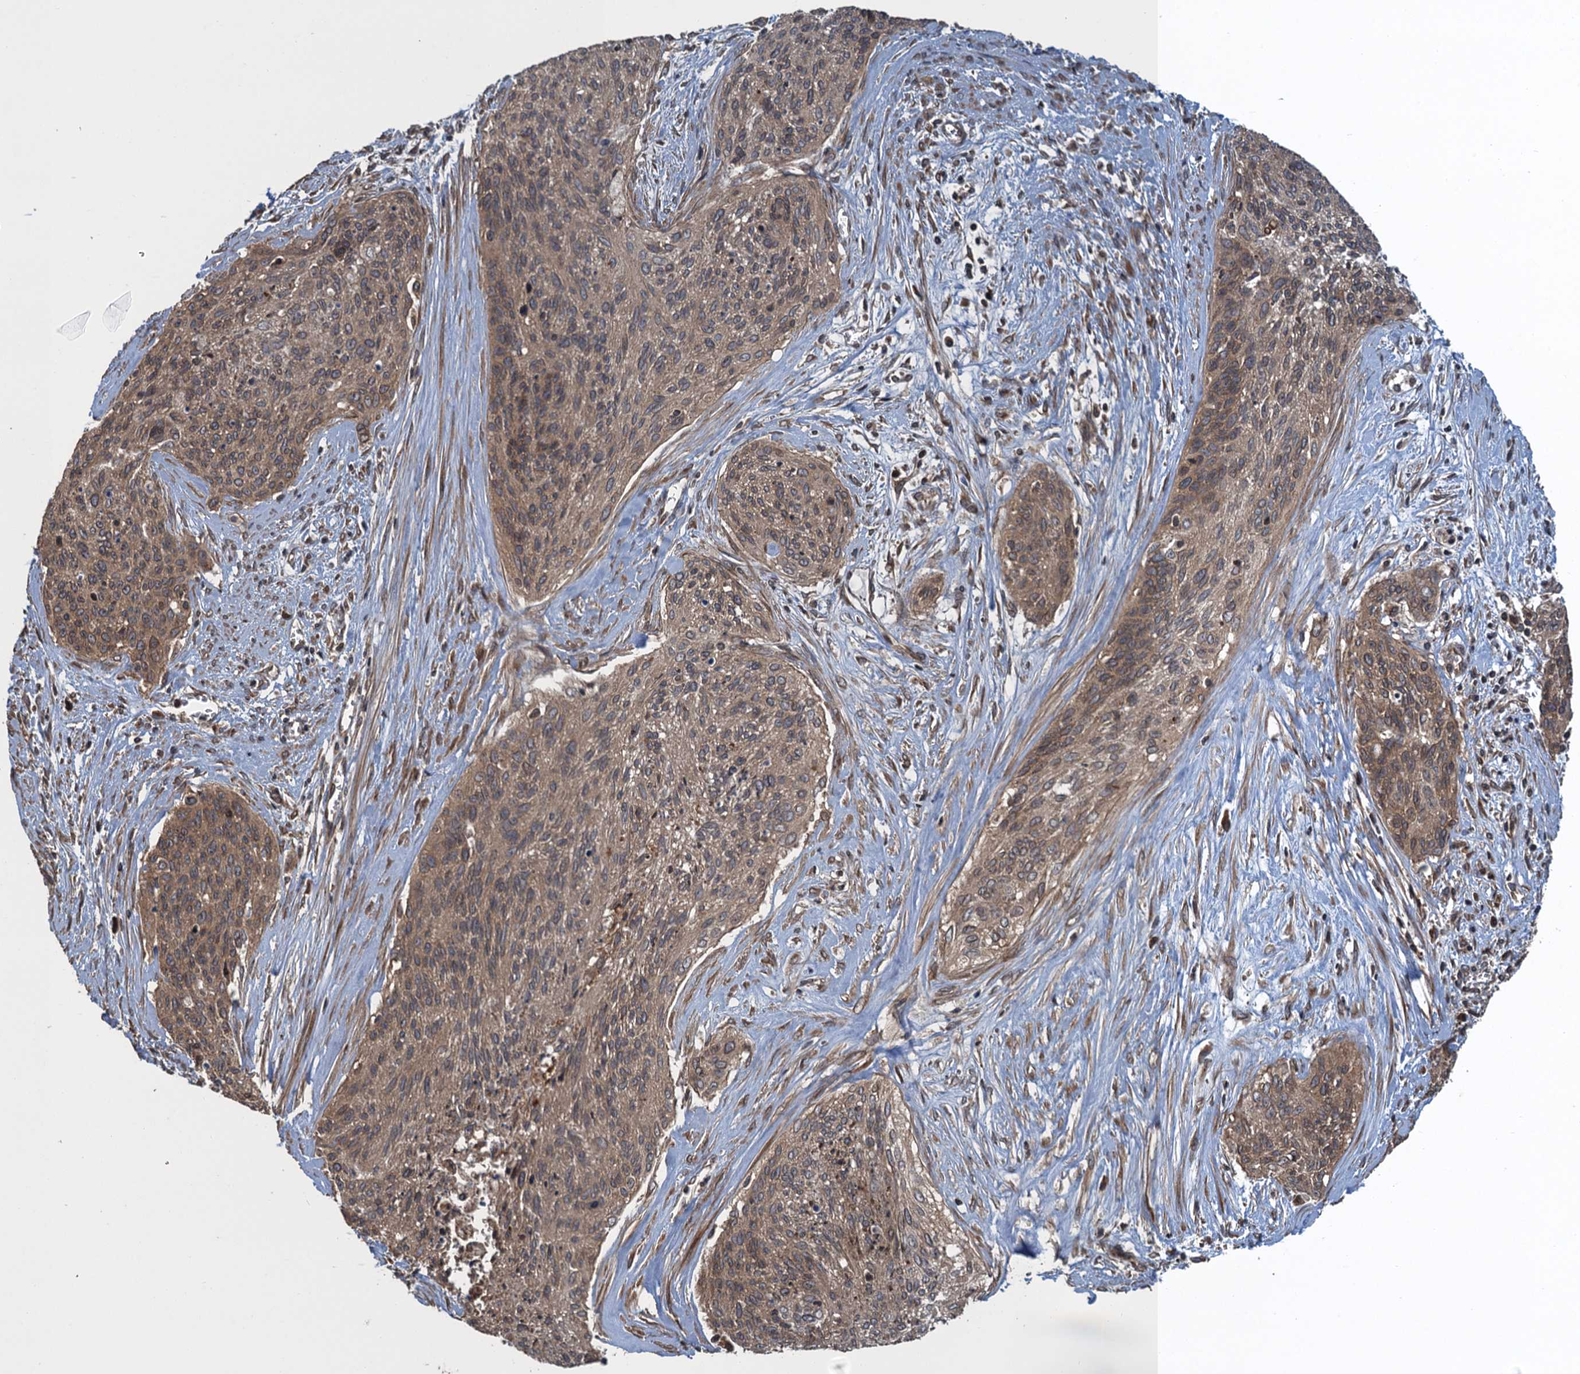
{"staining": {"intensity": "moderate", "quantity": ">75%", "location": "cytoplasmic/membranous"}, "tissue": "cervical cancer", "cell_type": "Tumor cells", "image_type": "cancer", "snomed": [{"axis": "morphology", "description": "Squamous cell carcinoma, NOS"}, {"axis": "topography", "description": "Cervix"}], "caption": "Squamous cell carcinoma (cervical) stained with DAB immunohistochemistry displays medium levels of moderate cytoplasmic/membranous positivity in approximately >75% of tumor cells.", "gene": "GLE1", "patient": {"sex": "female", "age": 55}}